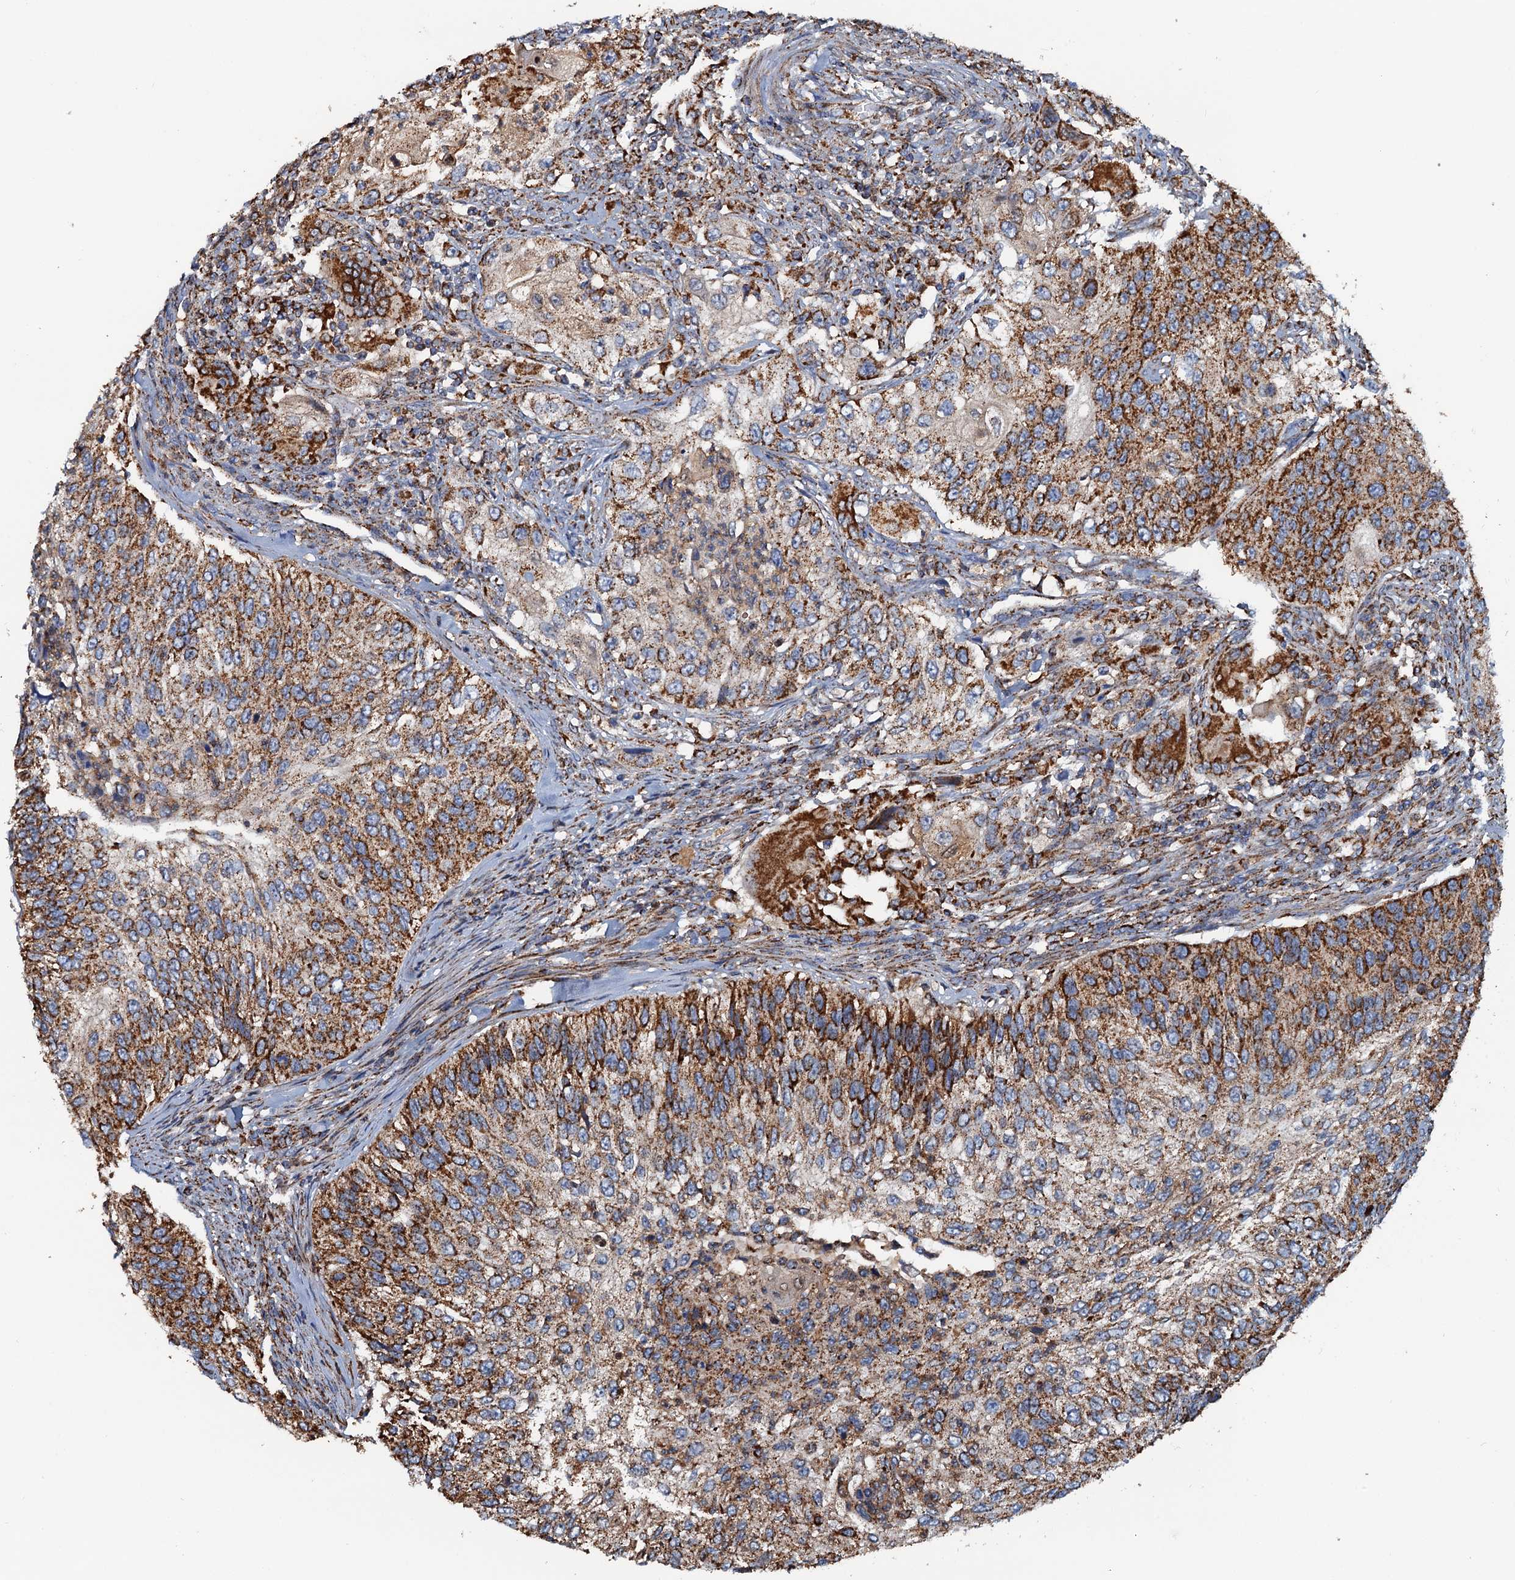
{"staining": {"intensity": "strong", "quantity": ">75%", "location": "cytoplasmic/membranous"}, "tissue": "urothelial cancer", "cell_type": "Tumor cells", "image_type": "cancer", "snomed": [{"axis": "morphology", "description": "Urothelial carcinoma, High grade"}, {"axis": "topography", "description": "Urinary bladder"}], "caption": "Immunohistochemistry micrograph of neoplastic tissue: human urothelial cancer stained using immunohistochemistry (IHC) demonstrates high levels of strong protein expression localized specifically in the cytoplasmic/membranous of tumor cells, appearing as a cytoplasmic/membranous brown color.", "gene": "AAGAB", "patient": {"sex": "female", "age": 60}}